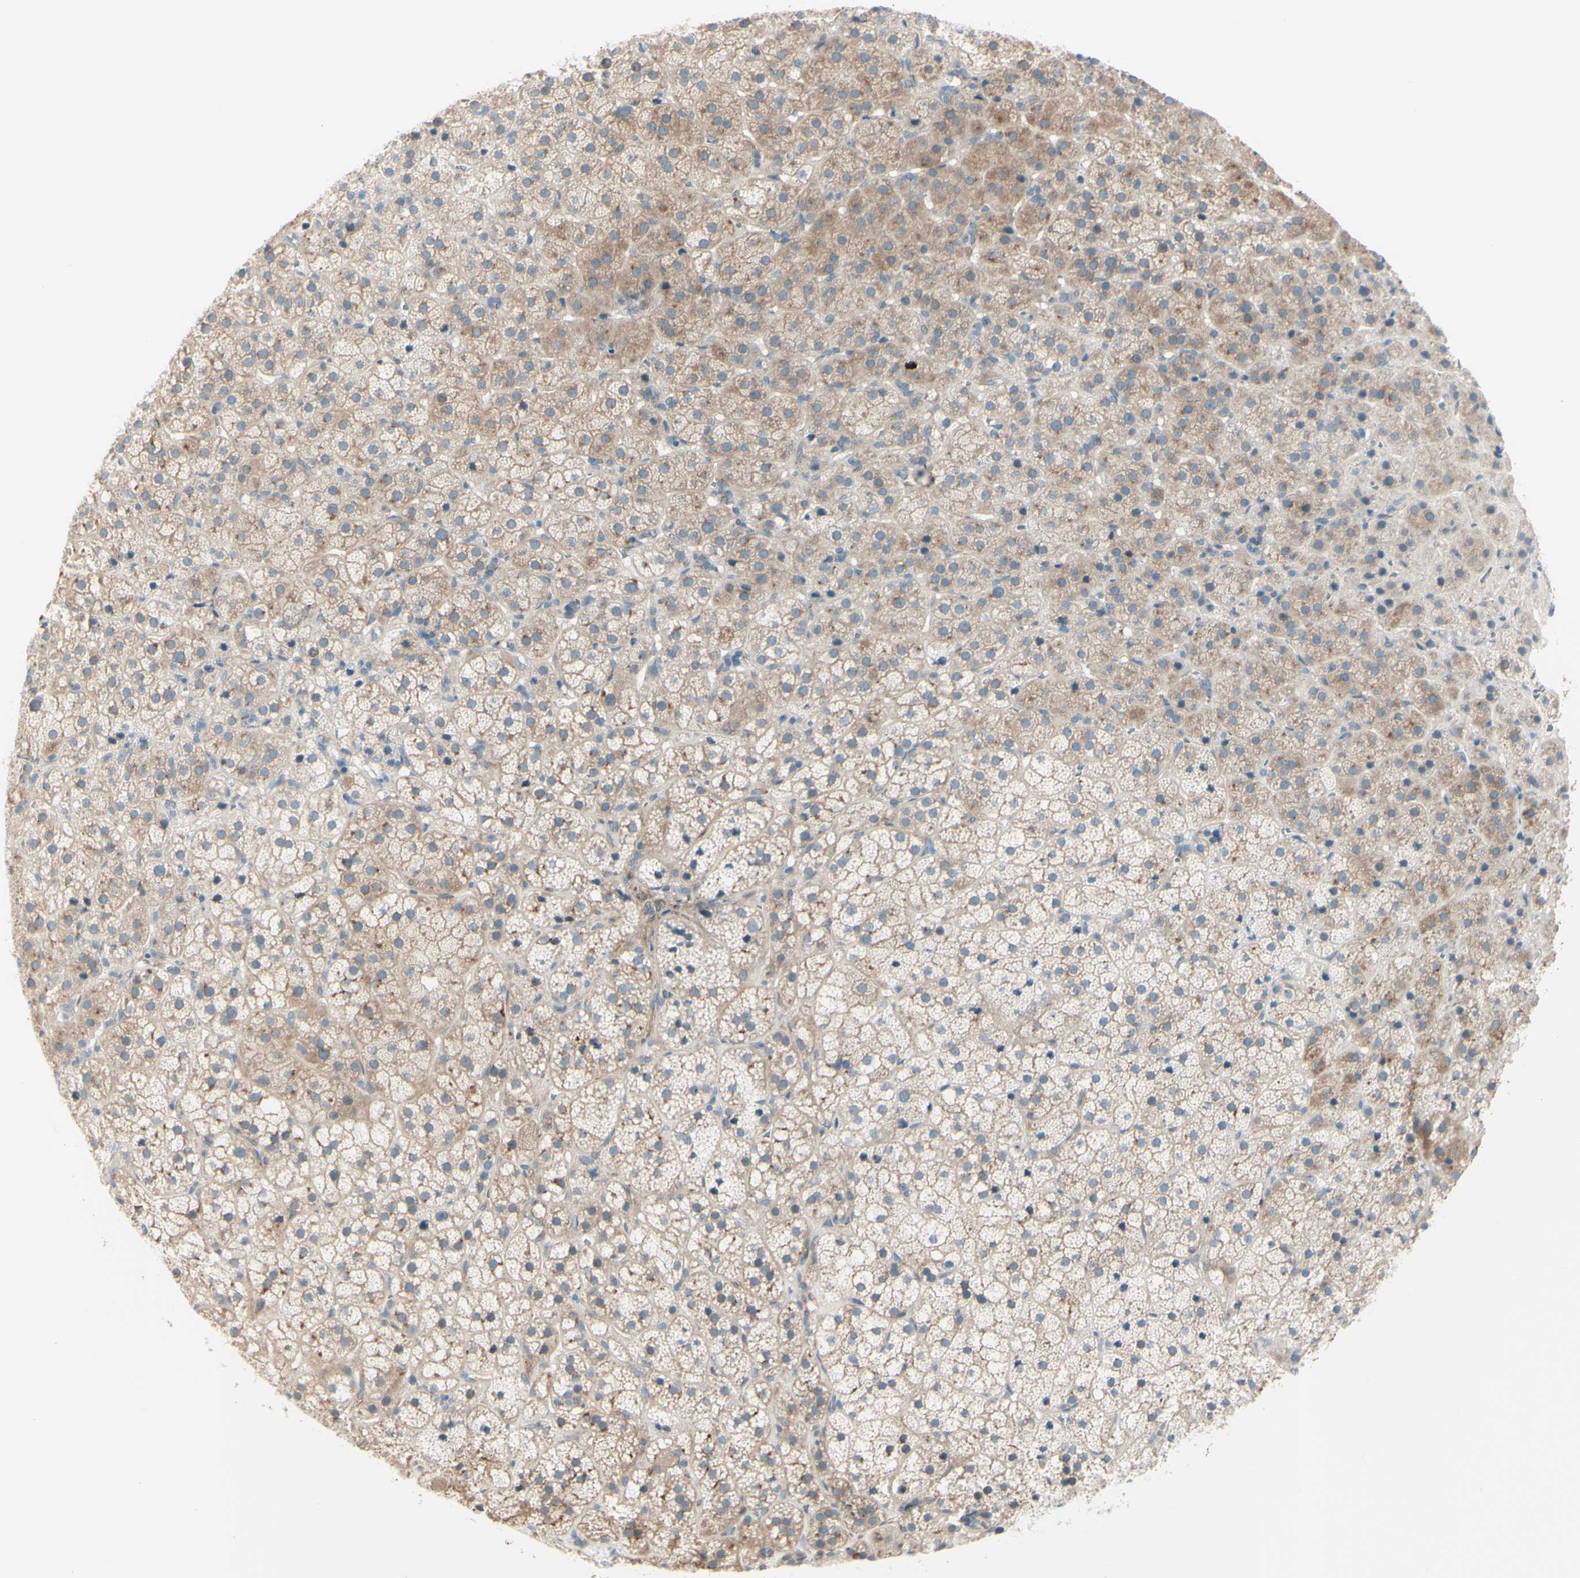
{"staining": {"intensity": "moderate", "quantity": ">75%", "location": "cytoplasmic/membranous"}, "tissue": "adrenal gland", "cell_type": "Glandular cells", "image_type": "normal", "snomed": [{"axis": "morphology", "description": "Normal tissue, NOS"}, {"axis": "topography", "description": "Adrenal gland"}], "caption": "Immunohistochemical staining of unremarkable adrenal gland shows moderate cytoplasmic/membranous protein positivity in about >75% of glandular cells.", "gene": "LRRK1", "patient": {"sex": "female", "age": 57}}